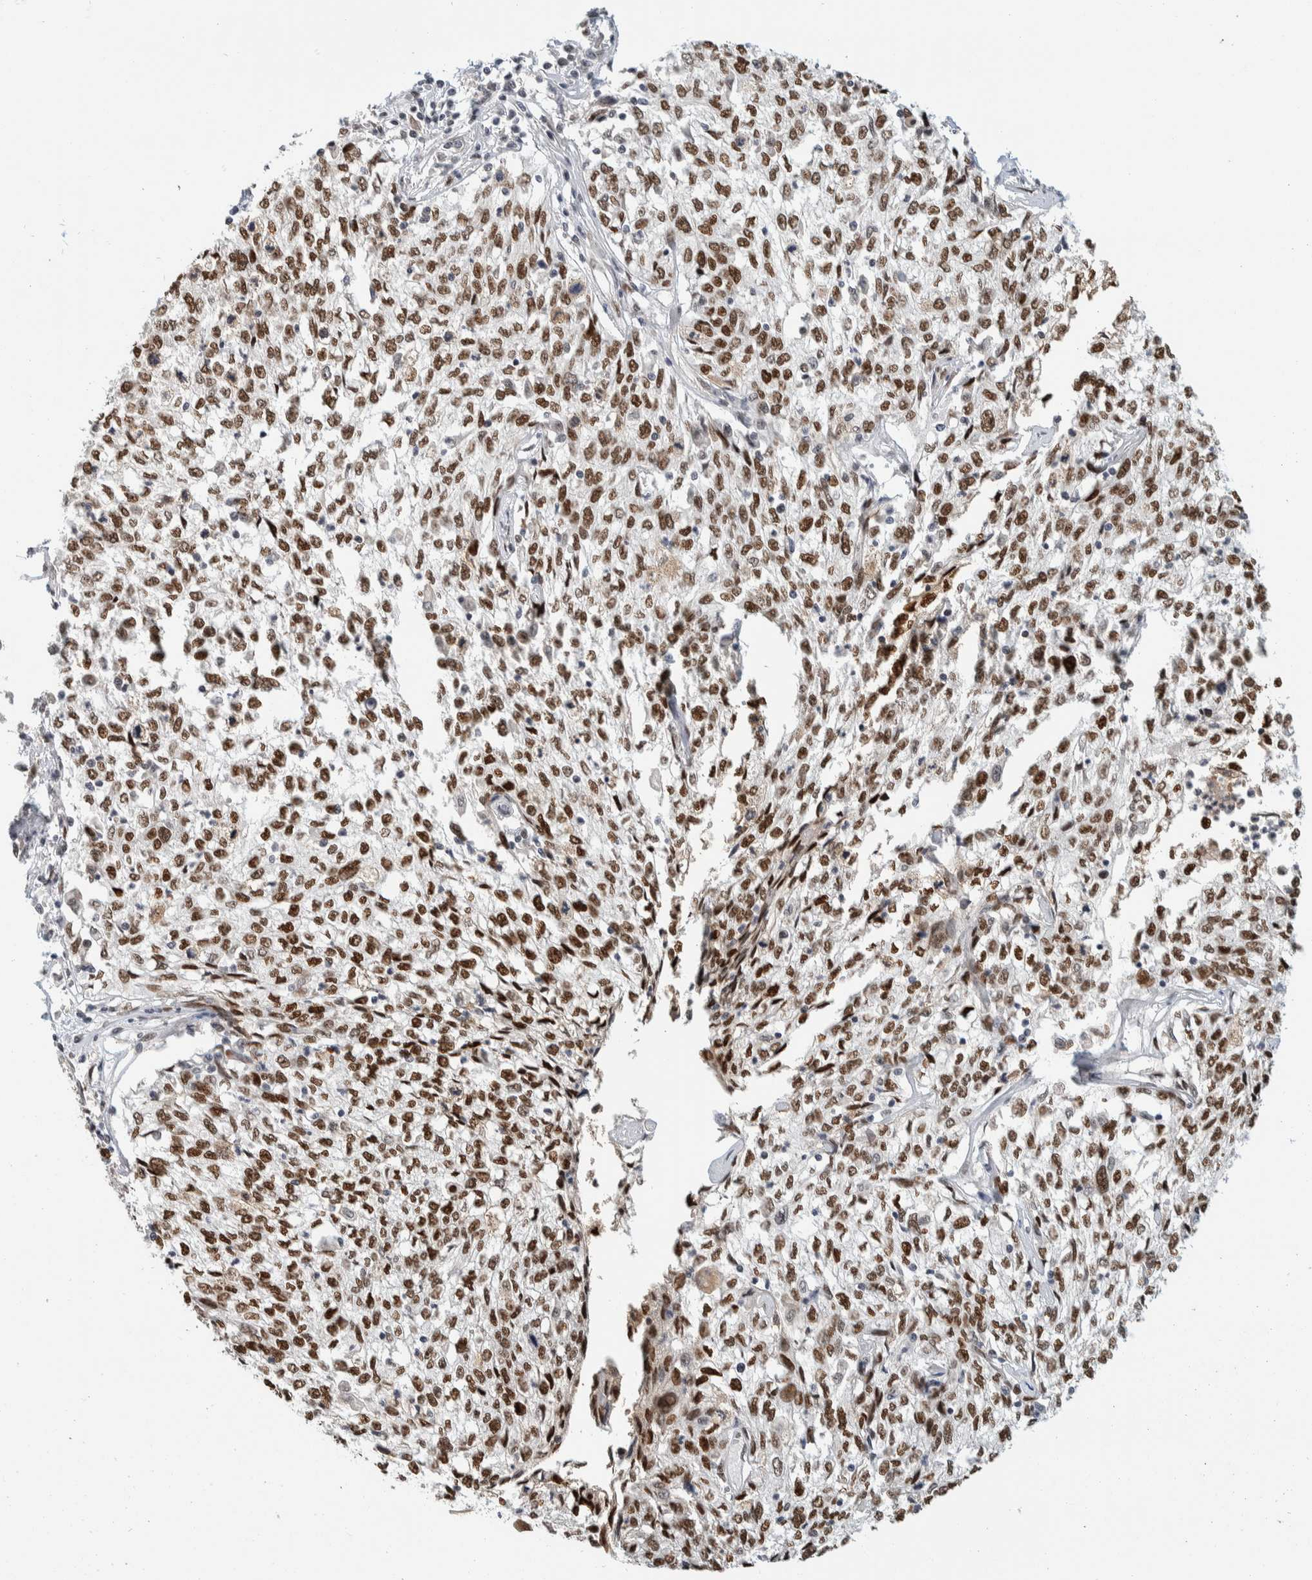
{"staining": {"intensity": "moderate", "quantity": ">75%", "location": "nuclear"}, "tissue": "cervical cancer", "cell_type": "Tumor cells", "image_type": "cancer", "snomed": [{"axis": "morphology", "description": "Squamous cell carcinoma, NOS"}, {"axis": "topography", "description": "Cervix"}], "caption": "About >75% of tumor cells in human squamous cell carcinoma (cervical) exhibit moderate nuclear protein expression as visualized by brown immunohistochemical staining.", "gene": "PUS7", "patient": {"sex": "female", "age": 57}}